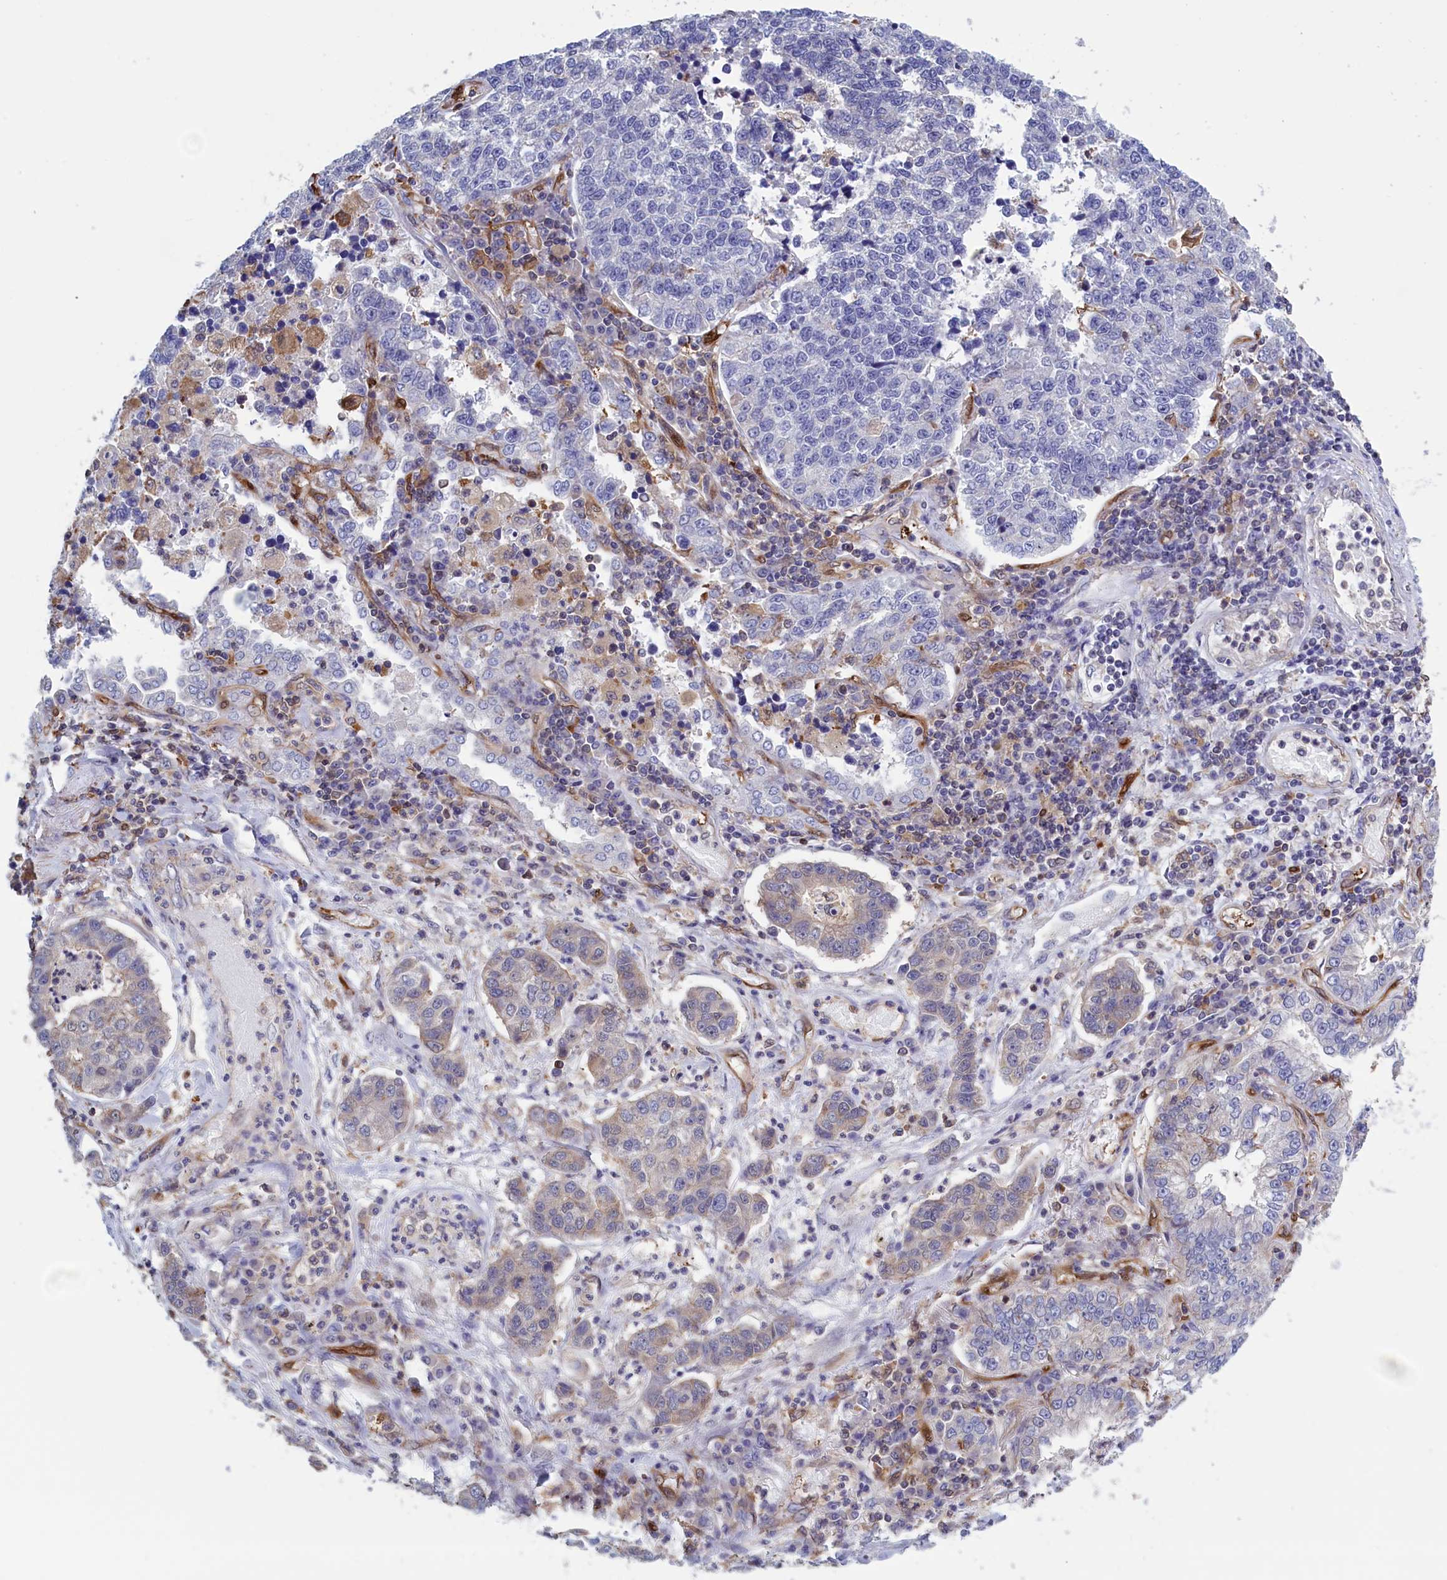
{"staining": {"intensity": "negative", "quantity": "none", "location": "none"}, "tissue": "lung cancer", "cell_type": "Tumor cells", "image_type": "cancer", "snomed": [{"axis": "morphology", "description": "Adenocarcinoma, NOS"}, {"axis": "topography", "description": "Lung"}], "caption": "Adenocarcinoma (lung) was stained to show a protein in brown. There is no significant staining in tumor cells.", "gene": "ARHGAP18", "patient": {"sex": "male", "age": 49}}